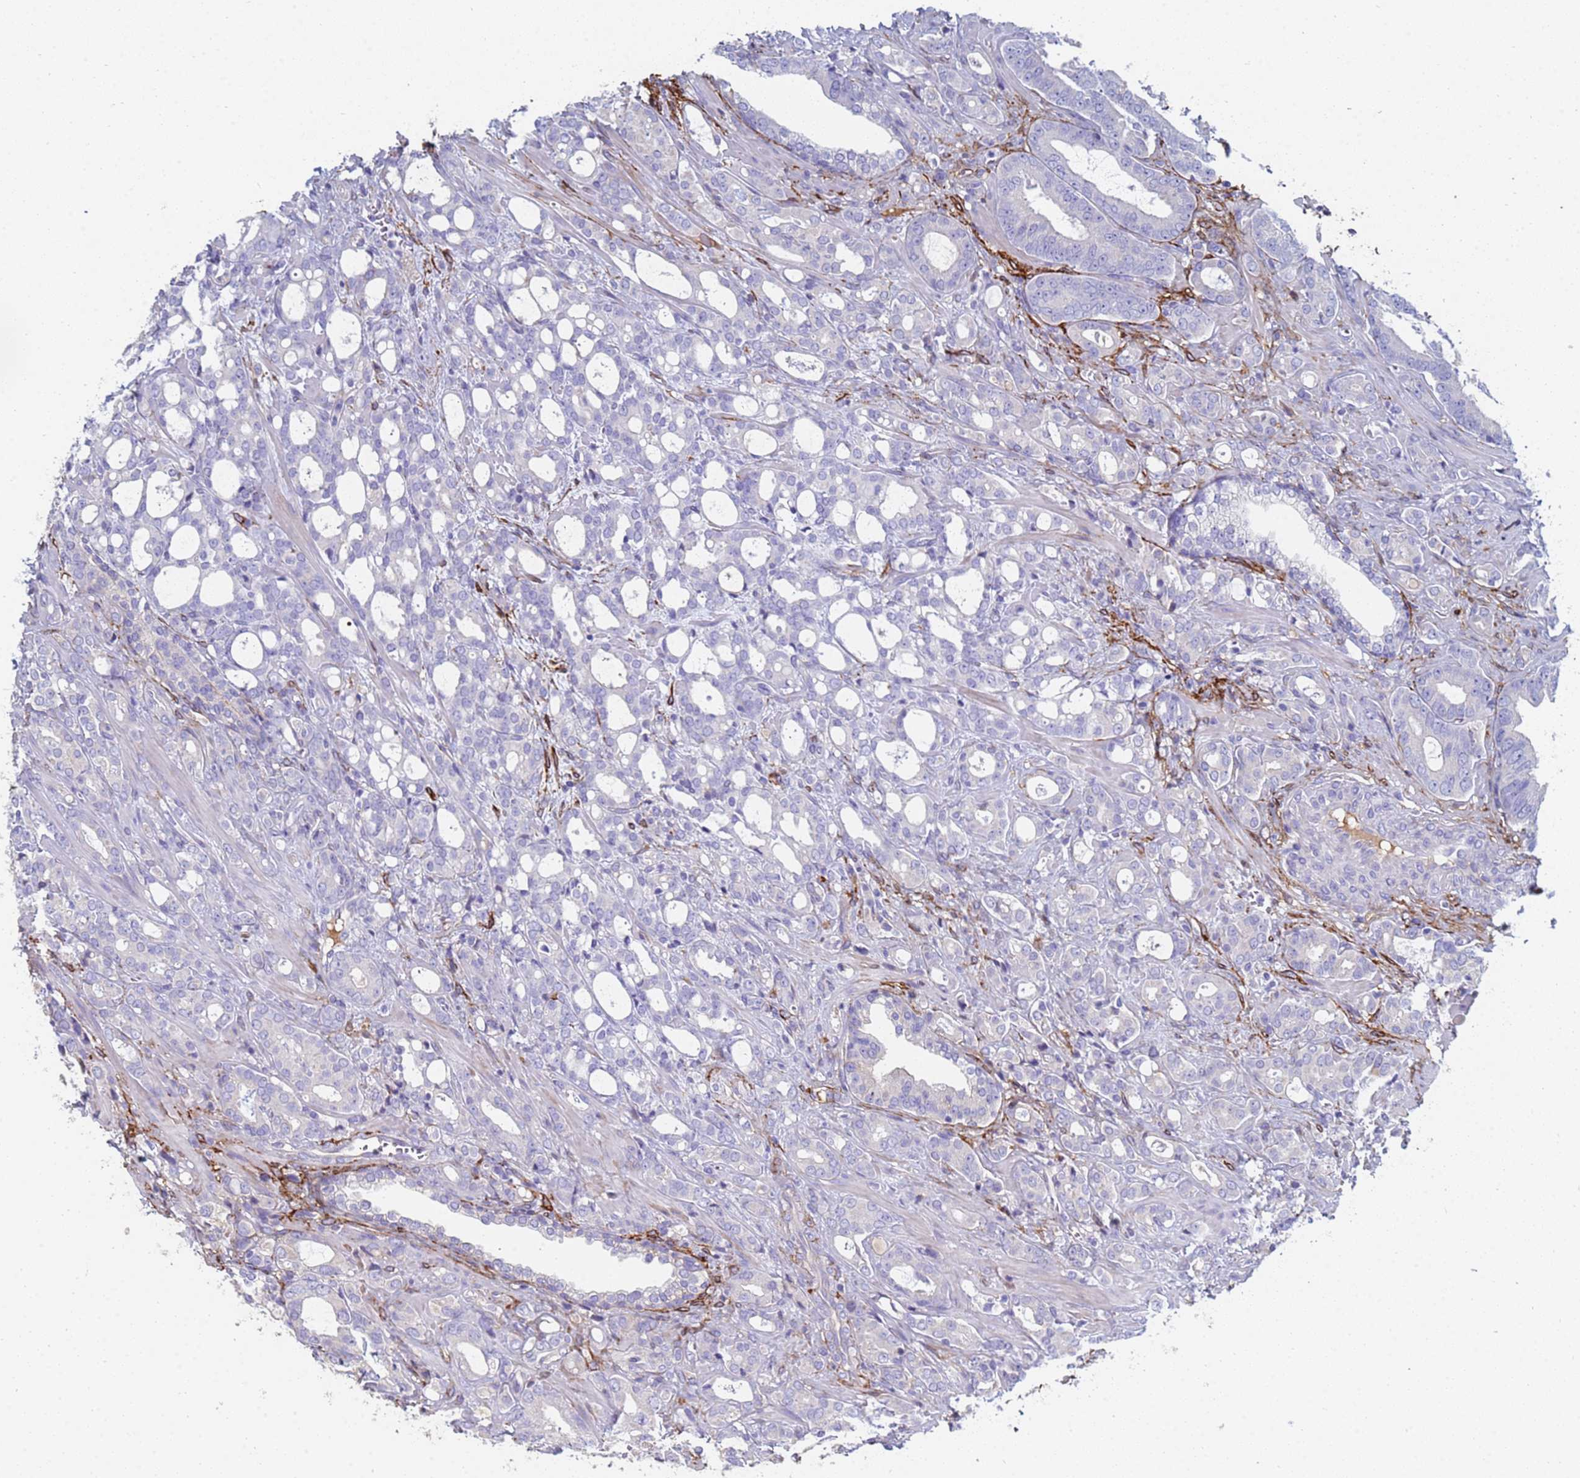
{"staining": {"intensity": "negative", "quantity": "none", "location": "none"}, "tissue": "prostate cancer", "cell_type": "Tumor cells", "image_type": "cancer", "snomed": [{"axis": "morphology", "description": "Adenocarcinoma, High grade"}, {"axis": "topography", "description": "Prostate"}], "caption": "IHC micrograph of neoplastic tissue: prostate cancer stained with DAB shows no significant protein expression in tumor cells. (Brightfield microscopy of DAB immunohistochemistry (IHC) at high magnification).", "gene": "ABCA8", "patient": {"sex": "male", "age": 72}}